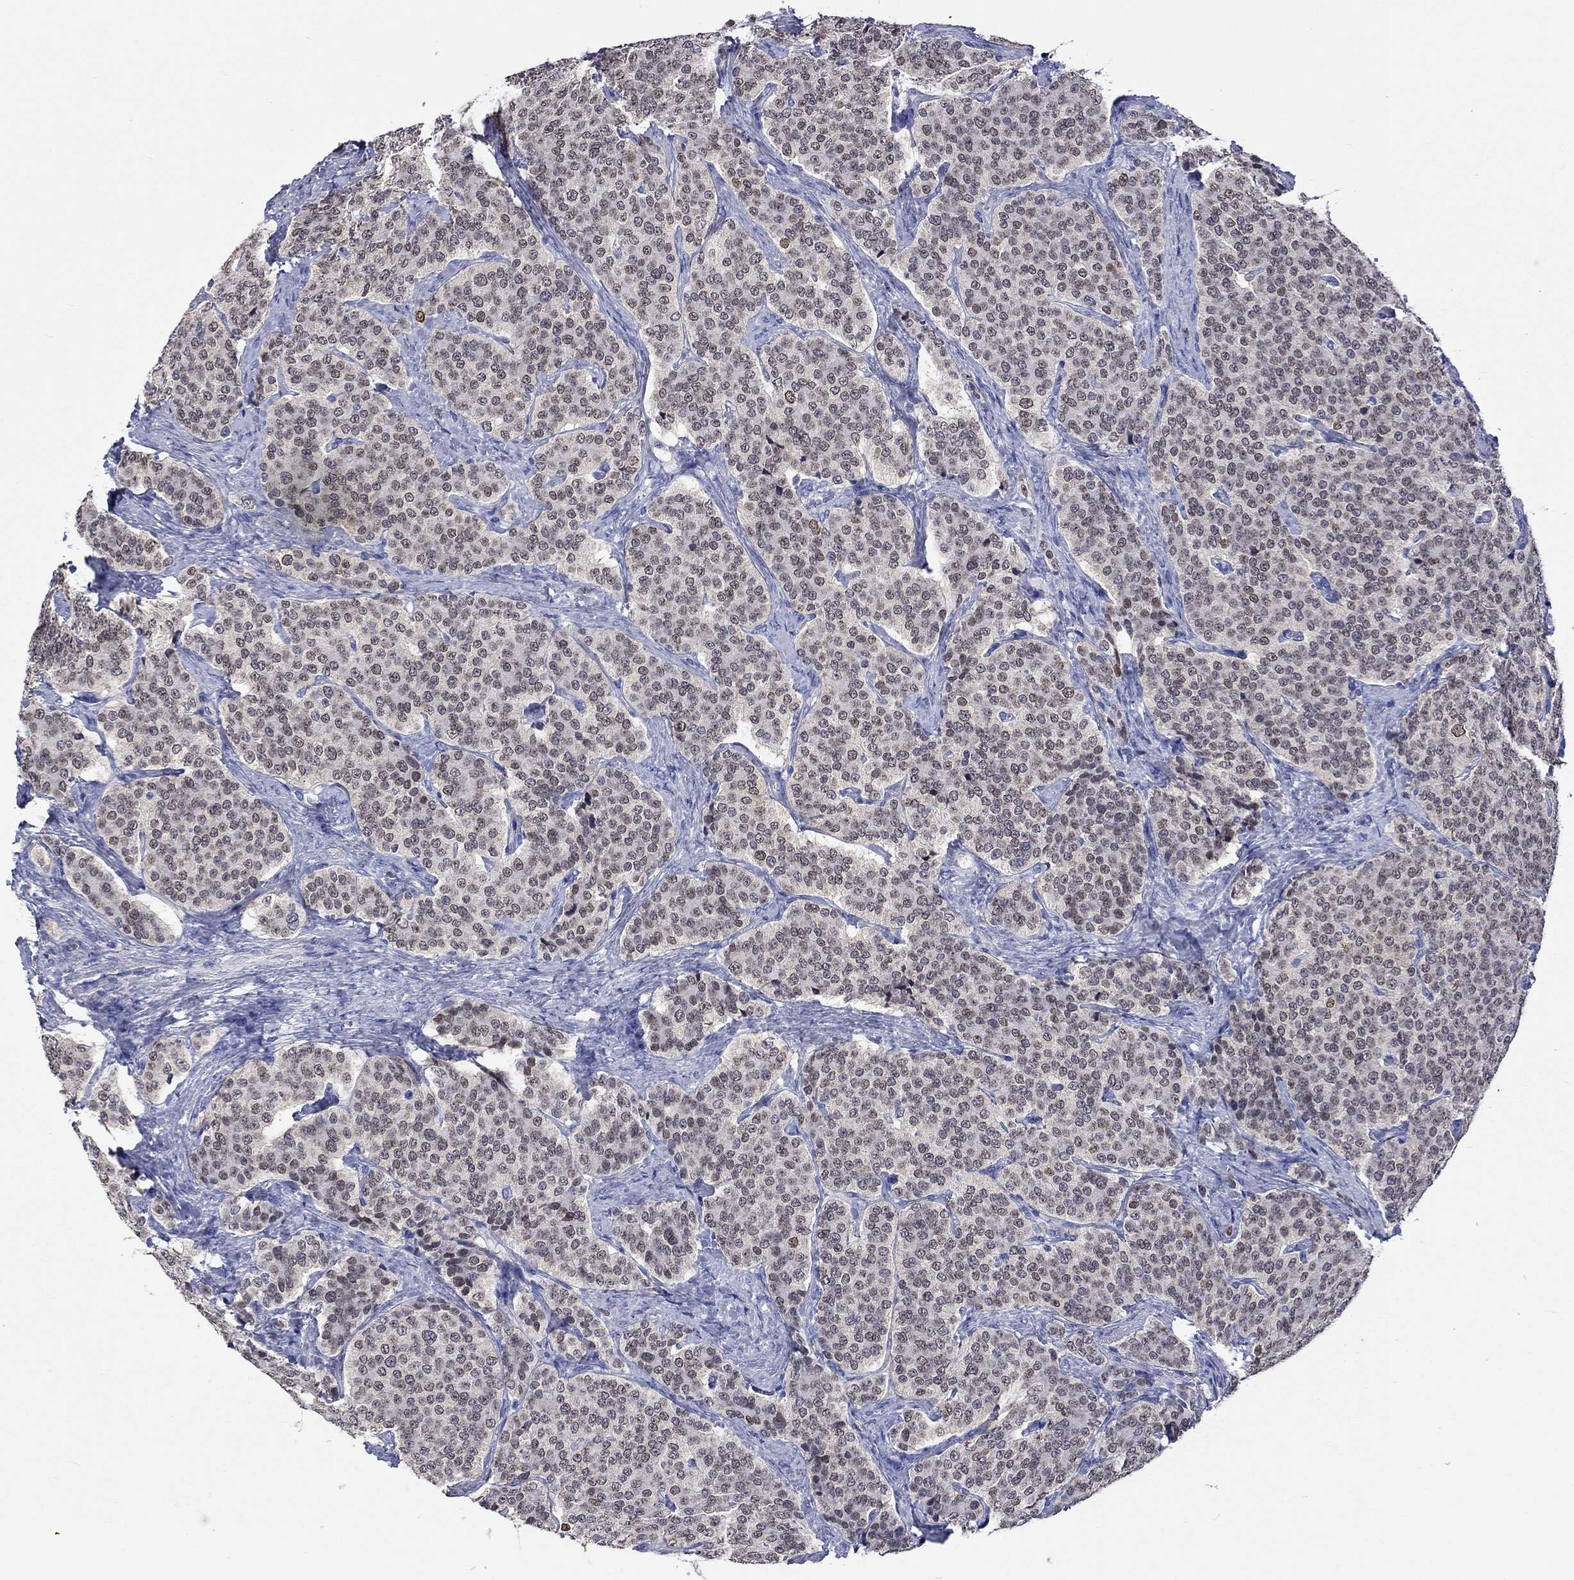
{"staining": {"intensity": "negative", "quantity": "none", "location": "none"}, "tissue": "carcinoid", "cell_type": "Tumor cells", "image_type": "cancer", "snomed": [{"axis": "morphology", "description": "Carcinoid, malignant, NOS"}, {"axis": "topography", "description": "Small intestine"}], "caption": "Immunohistochemistry (IHC) of human malignant carcinoid exhibits no expression in tumor cells.", "gene": "LRFN4", "patient": {"sex": "female", "age": 58}}